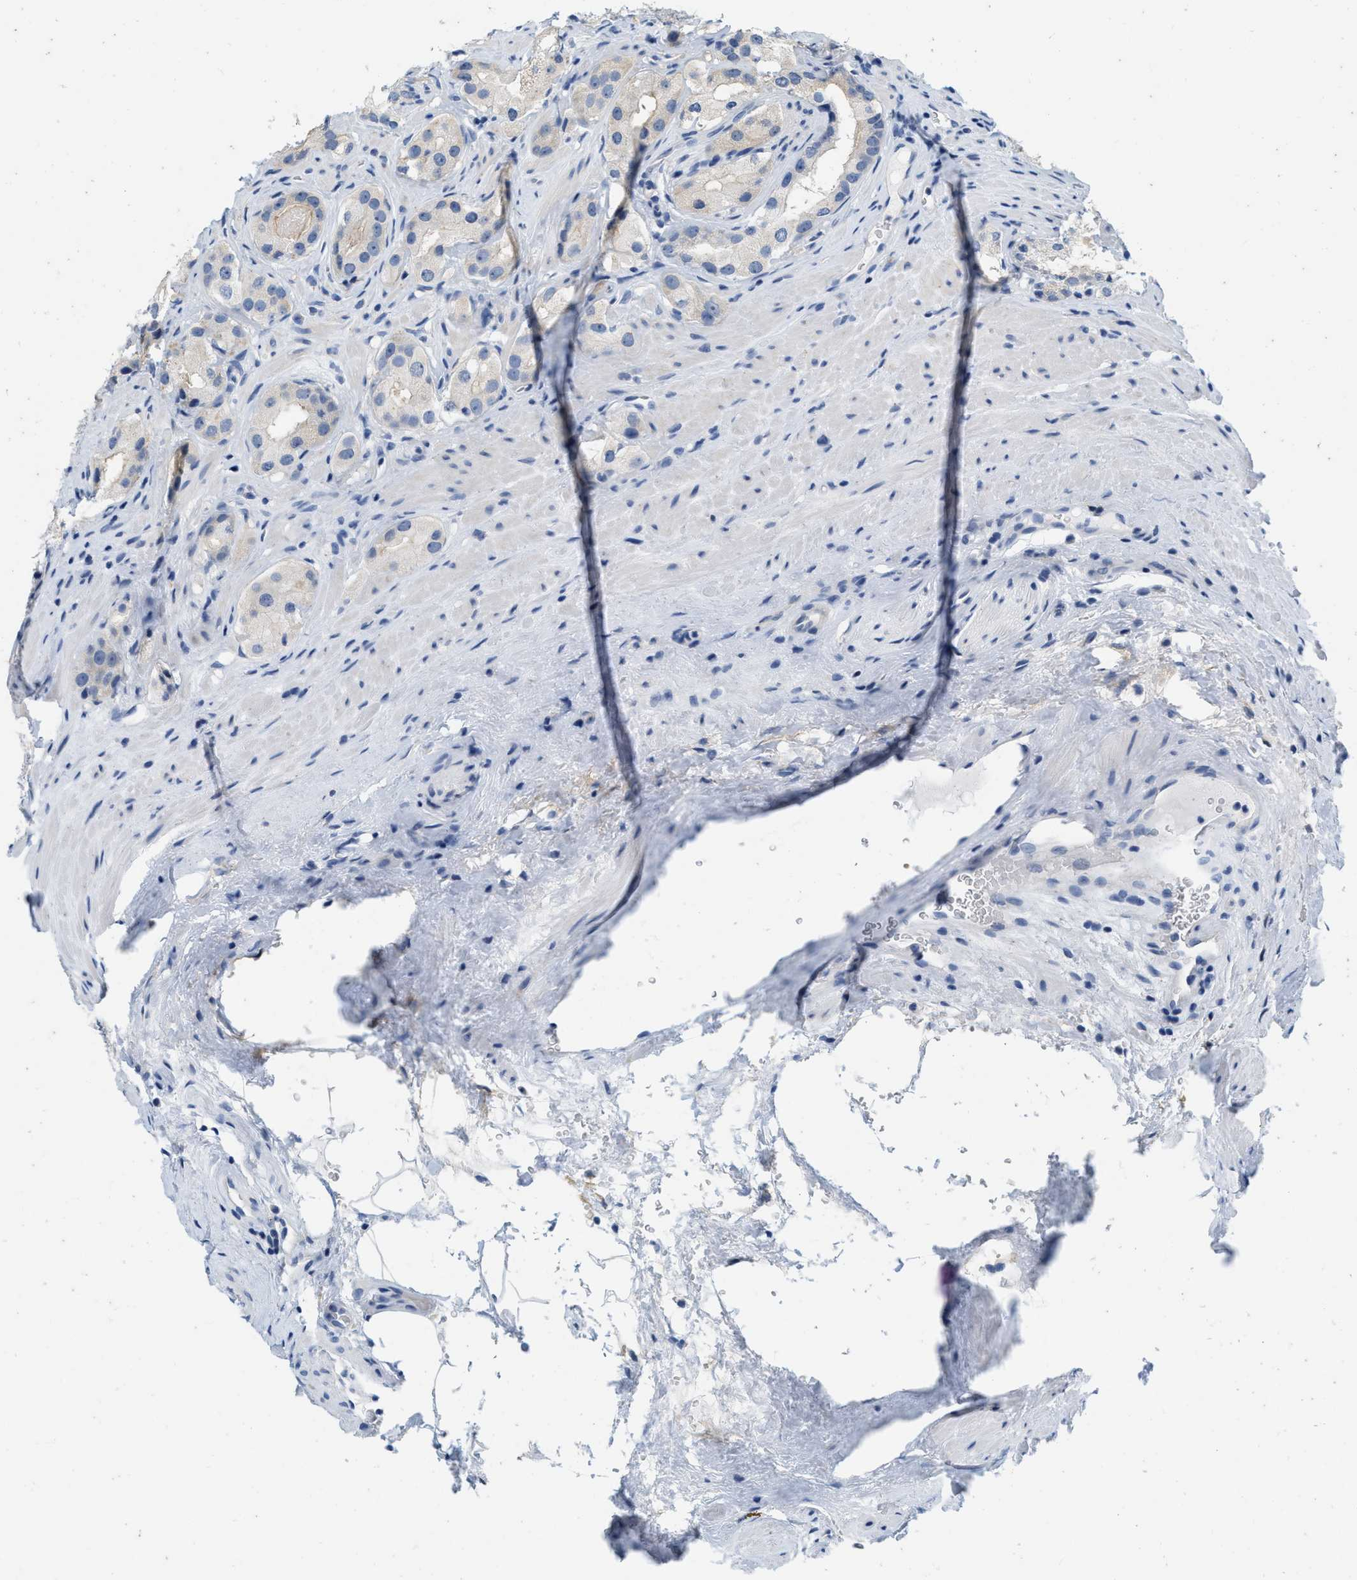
{"staining": {"intensity": "negative", "quantity": "none", "location": "none"}, "tissue": "prostate cancer", "cell_type": "Tumor cells", "image_type": "cancer", "snomed": [{"axis": "morphology", "description": "Adenocarcinoma, High grade"}, {"axis": "topography", "description": "Prostate"}], "caption": "Tumor cells are negative for brown protein staining in prostate cancer.", "gene": "ABCB11", "patient": {"sex": "male", "age": 63}}